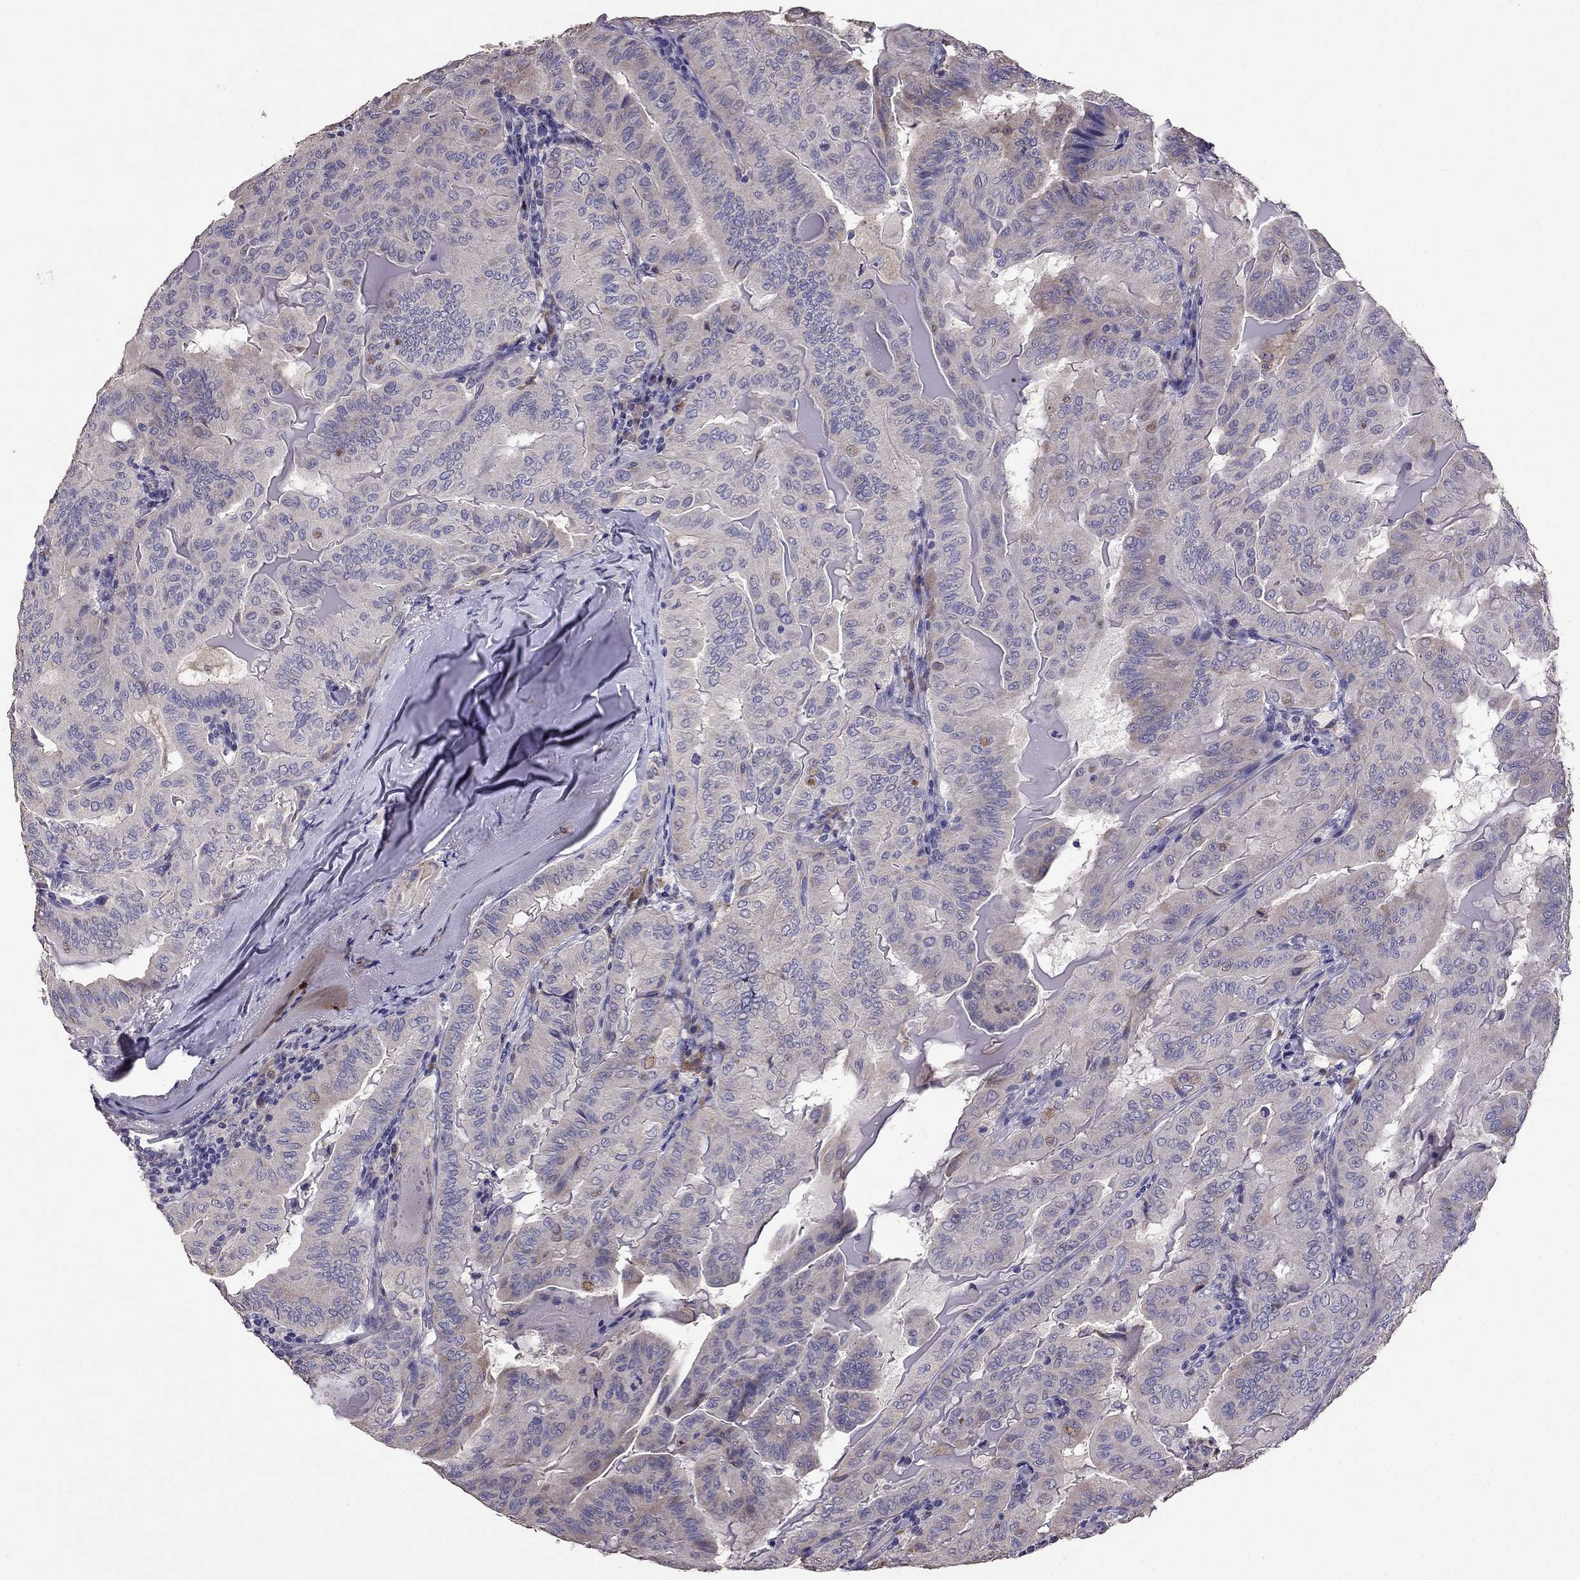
{"staining": {"intensity": "negative", "quantity": "none", "location": "none"}, "tissue": "thyroid cancer", "cell_type": "Tumor cells", "image_type": "cancer", "snomed": [{"axis": "morphology", "description": "Papillary adenocarcinoma, NOS"}, {"axis": "topography", "description": "Thyroid gland"}], "caption": "Thyroid cancer was stained to show a protein in brown. There is no significant expression in tumor cells.", "gene": "CDH9", "patient": {"sex": "female", "age": 68}}